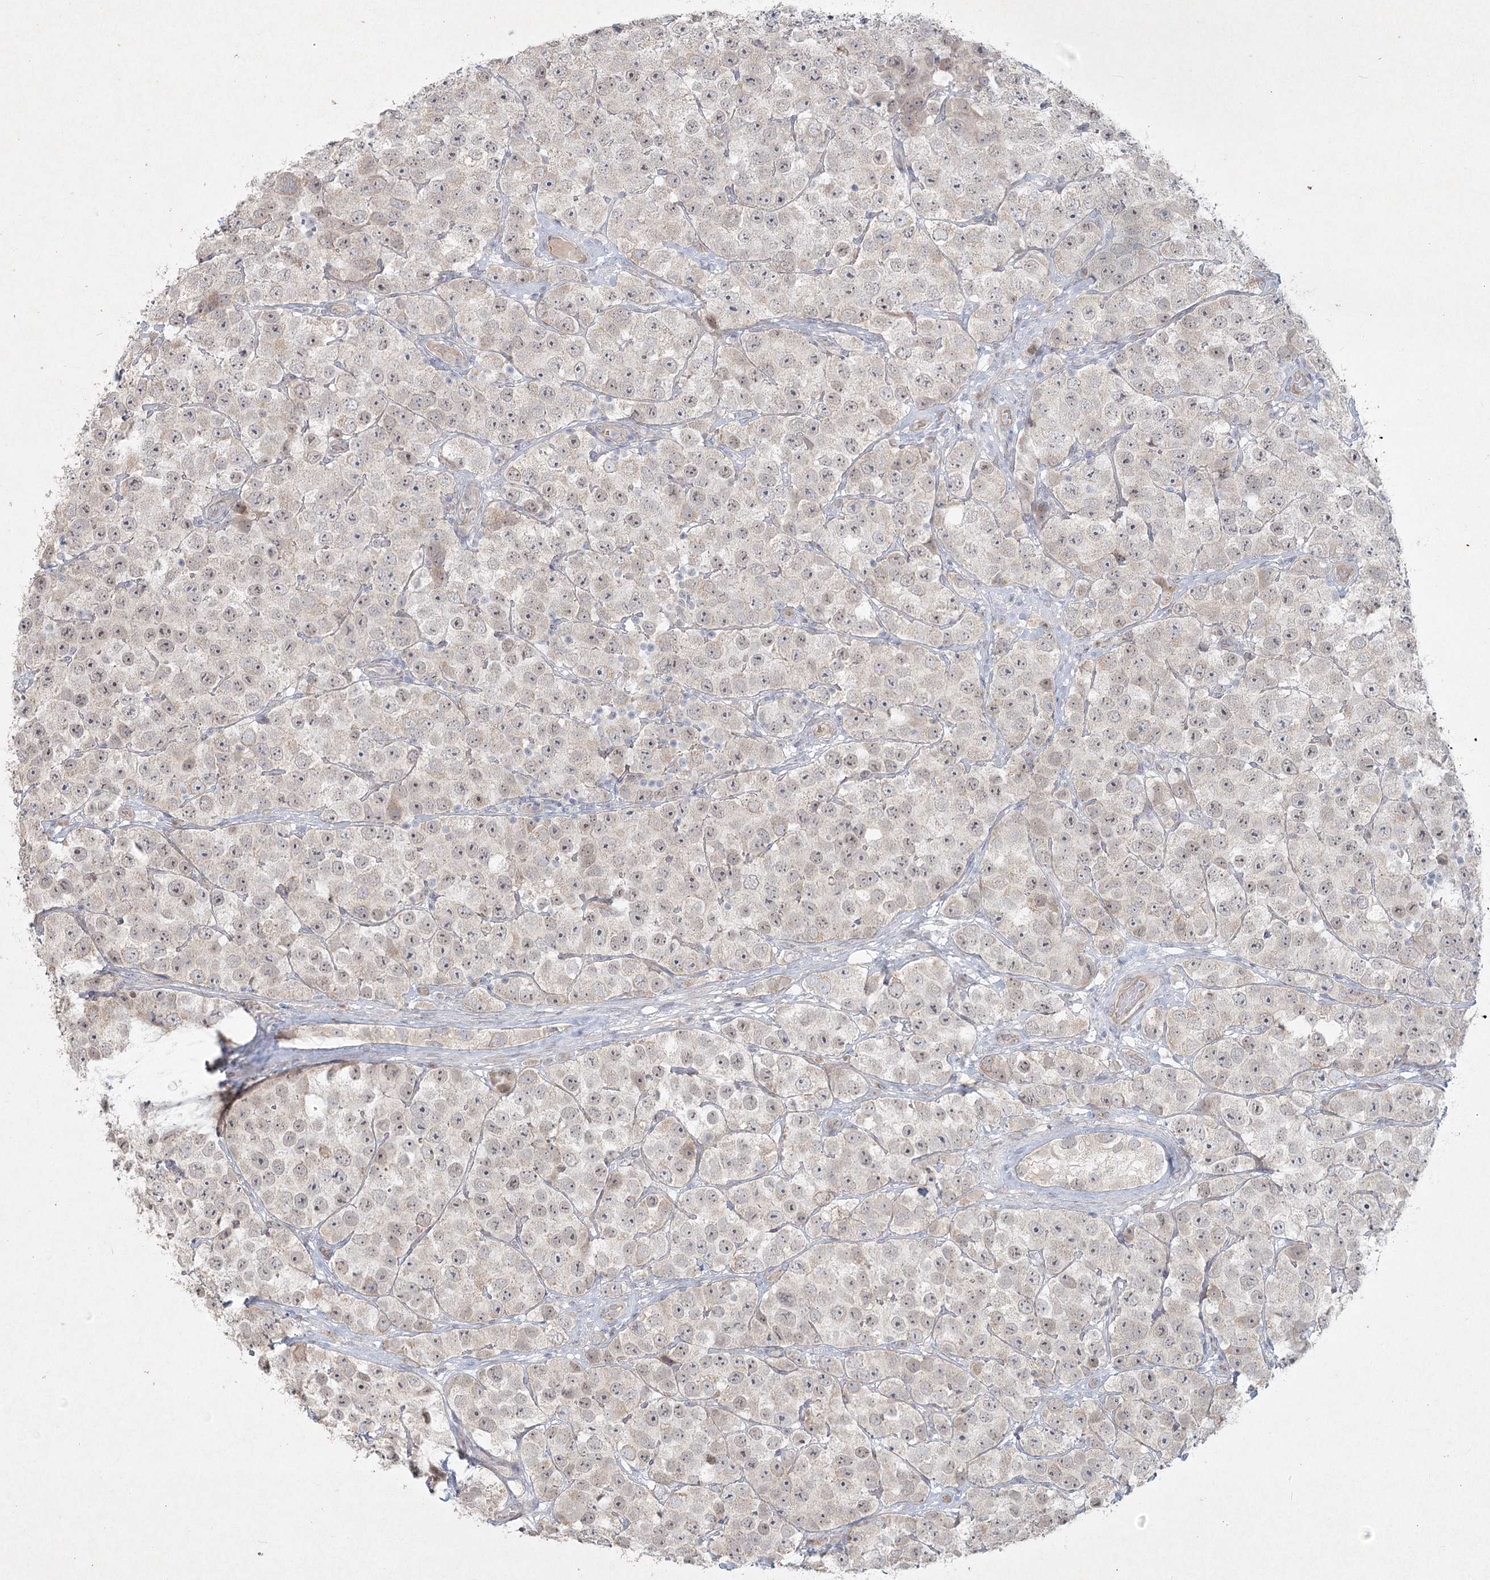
{"staining": {"intensity": "negative", "quantity": "none", "location": "none"}, "tissue": "testis cancer", "cell_type": "Tumor cells", "image_type": "cancer", "snomed": [{"axis": "morphology", "description": "Seminoma, NOS"}, {"axis": "topography", "description": "Testis"}], "caption": "A micrograph of seminoma (testis) stained for a protein displays no brown staining in tumor cells.", "gene": "LRP2BP", "patient": {"sex": "male", "age": 28}}